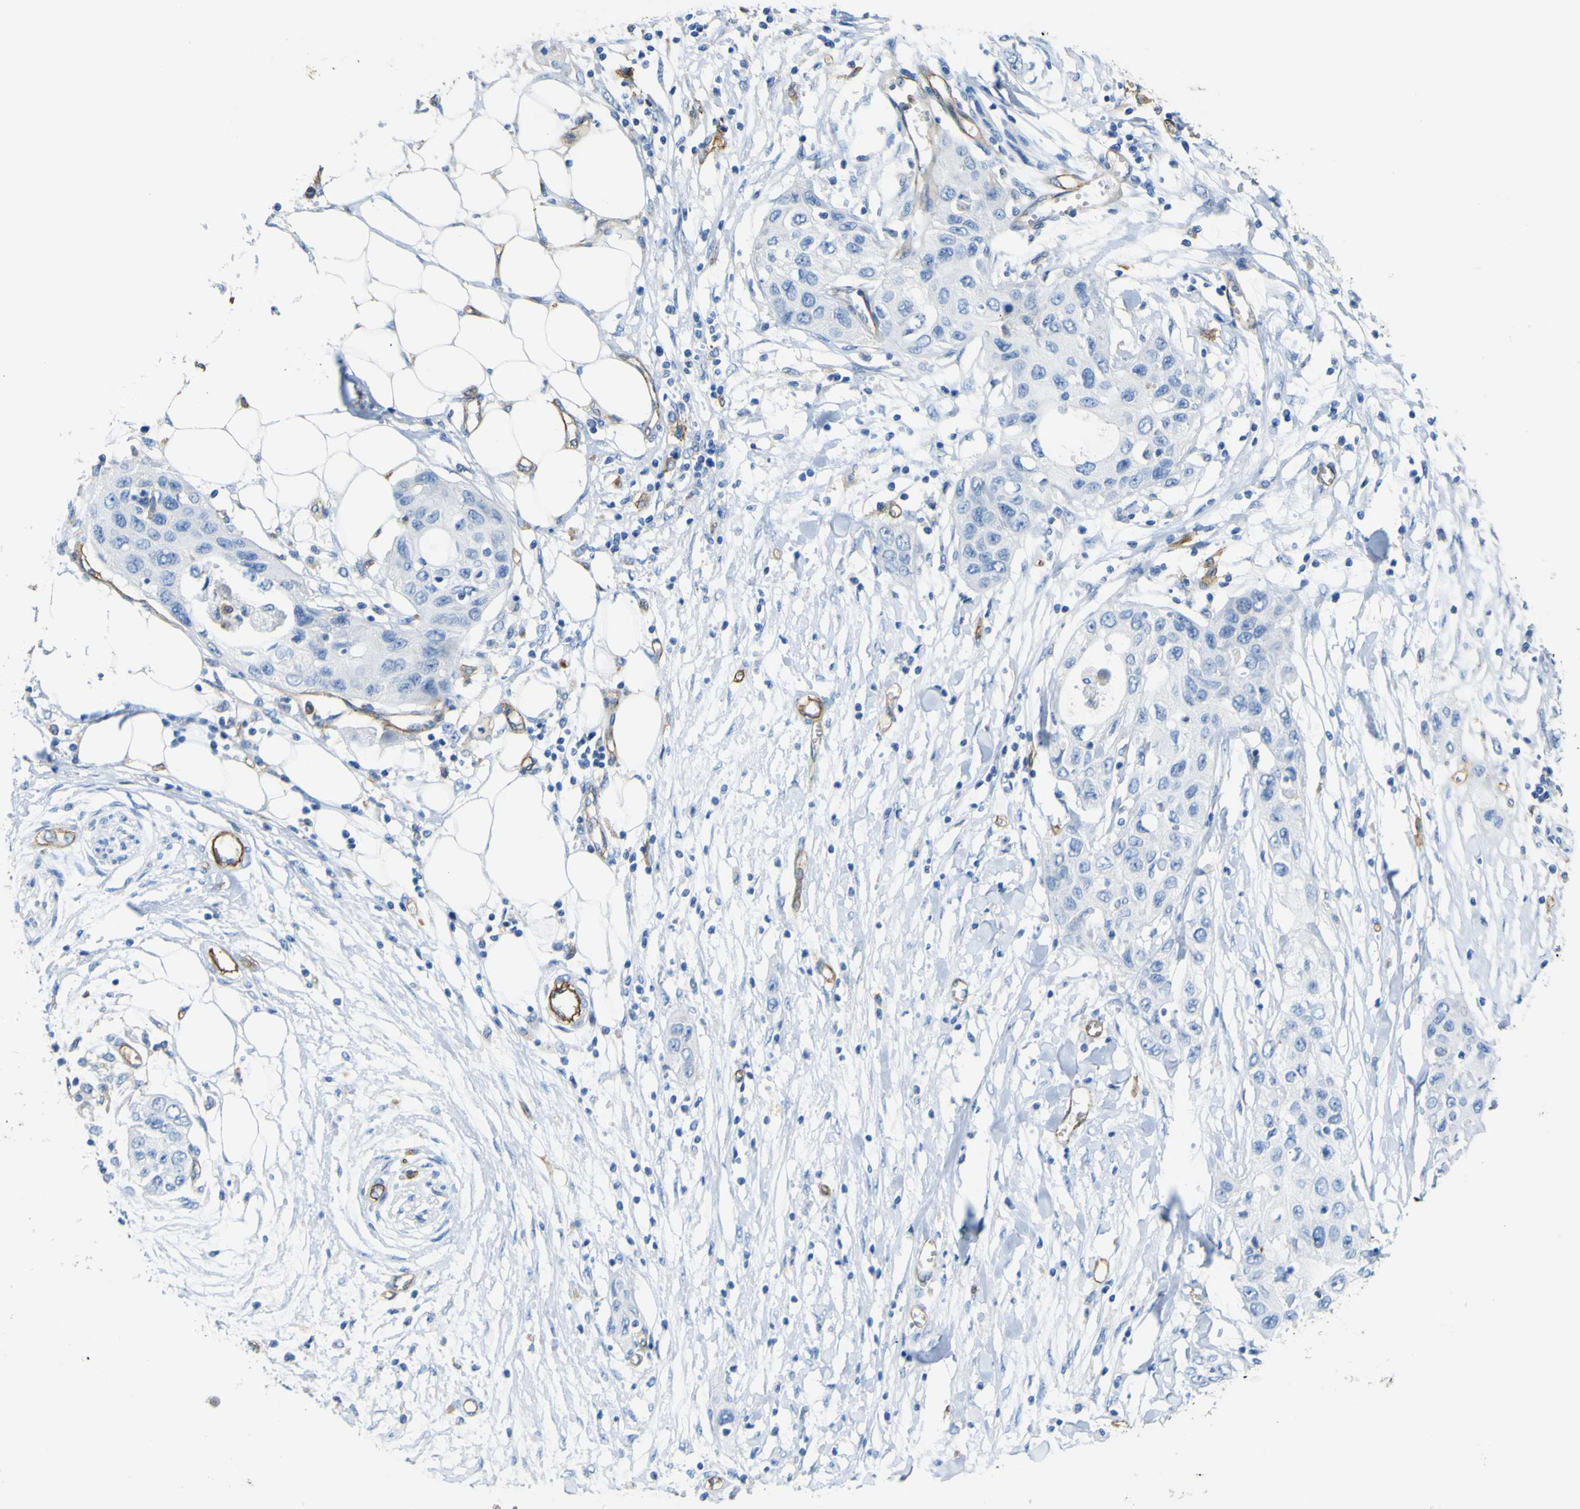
{"staining": {"intensity": "negative", "quantity": "none", "location": "none"}, "tissue": "pancreatic cancer", "cell_type": "Tumor cells", "image_type": "cancer", "snomed": [{"axis": "morphology", "description": "Adenocarcinoma, NOS"}, {"axis": "topography", "description": "Pancreas"}], "caption": "Immunohistochemical staining of human adenocarcinoma (pancreatic) reveals no significant staining in tumor cells.", "gene": "CD93", "patient": {"sex": "female", "age": 70}}